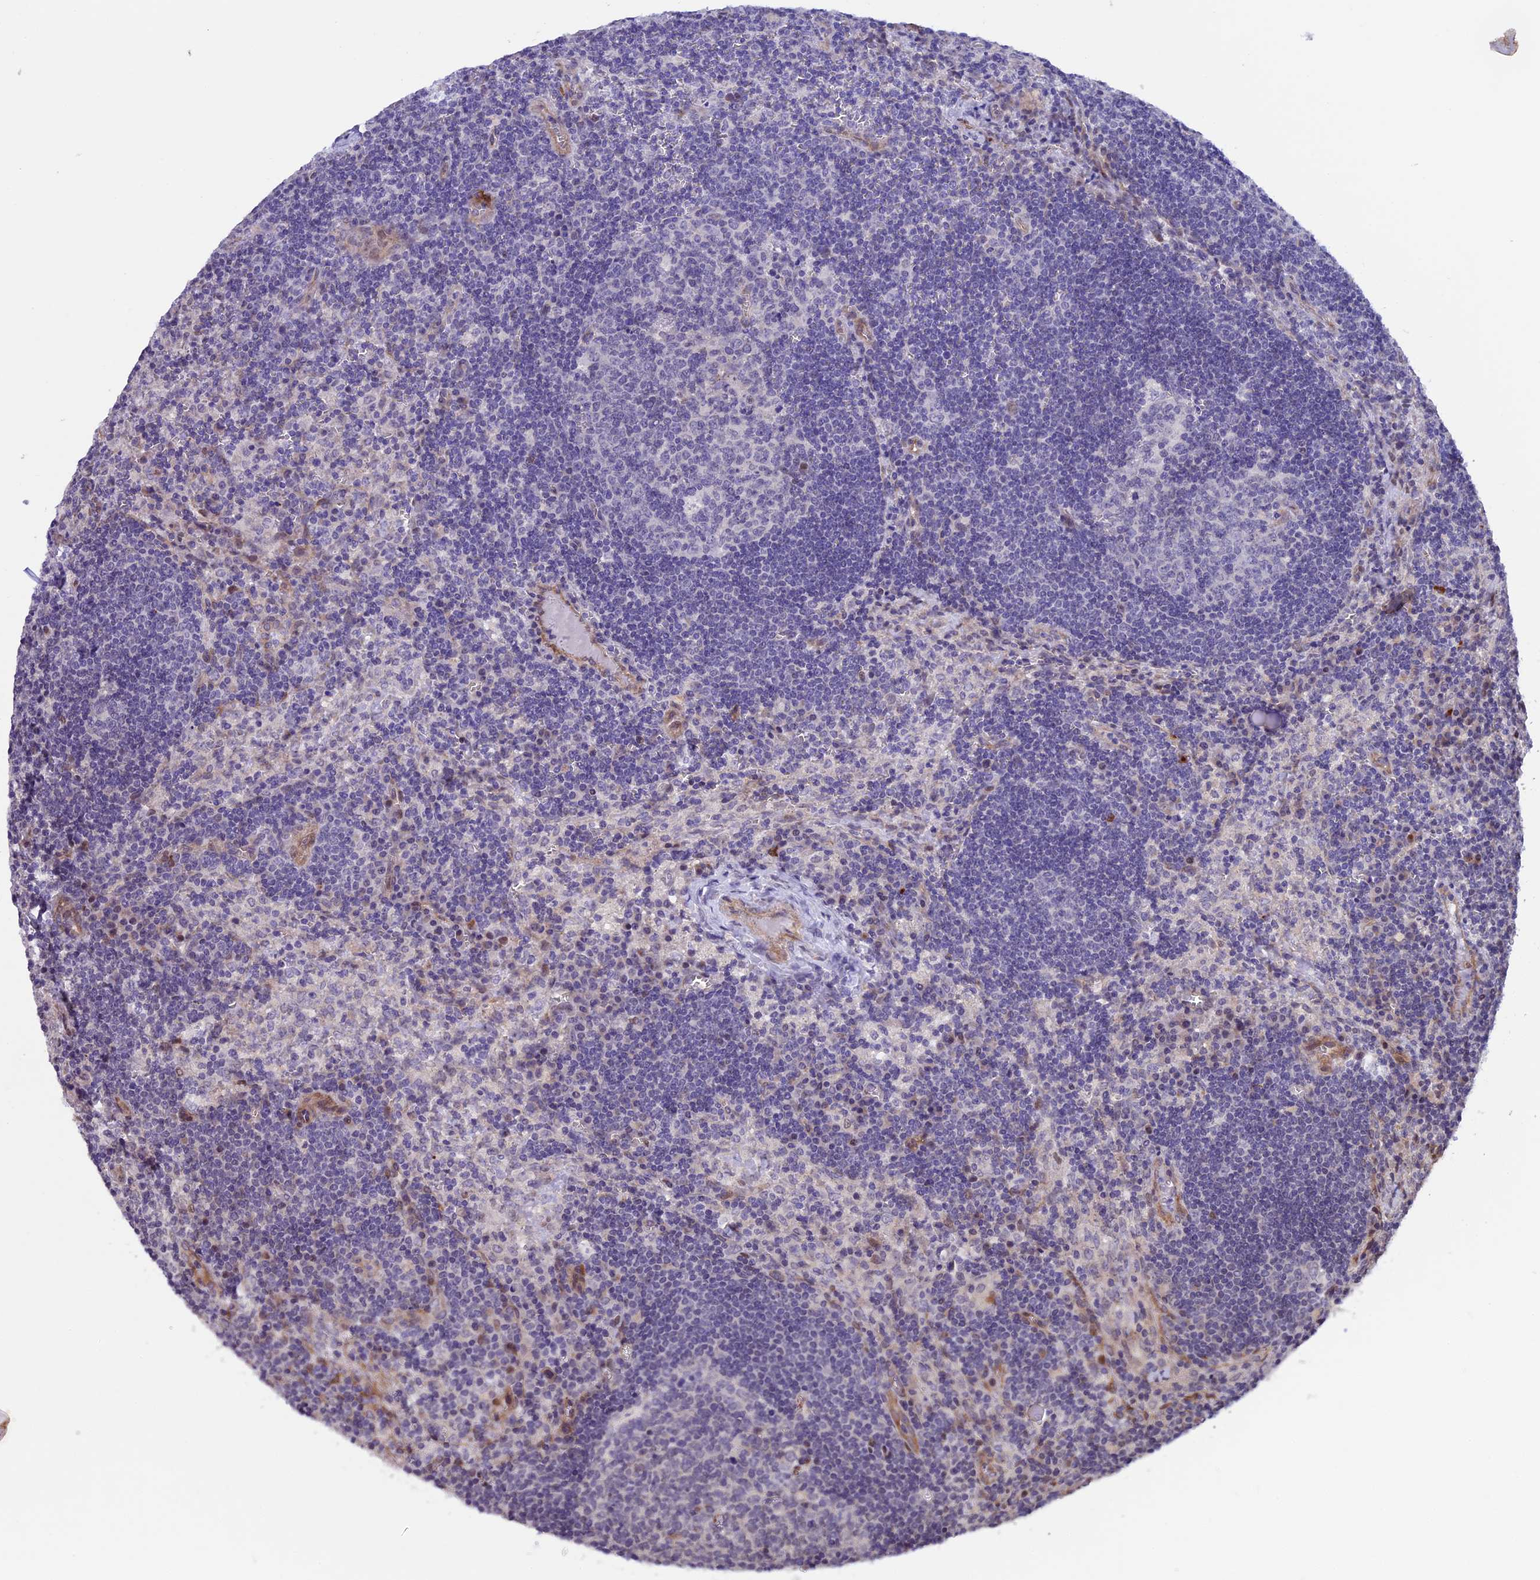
{"staining": {"intensity": "negative", "quantity": "none", "location": "none"}, "tissue": "lymph node", "cell_type": "Germinal center cells", "image_type": "normal", "snomed": [{"axis": "morphology", "description": "Normal tissue, NOS"}, {"axis": "topography", "description": "Lymph node"}], "caption": "Germinal center cells are negative for brown protein staining in benign lymph node. The staining was performed using DAB to visualize the protein expression in brown, while the nuclei were stained in blue with hematoxylin (Magnification: 20x).", "gene": "TMEM171", "patient": {"sex": "male", "age": 58}}